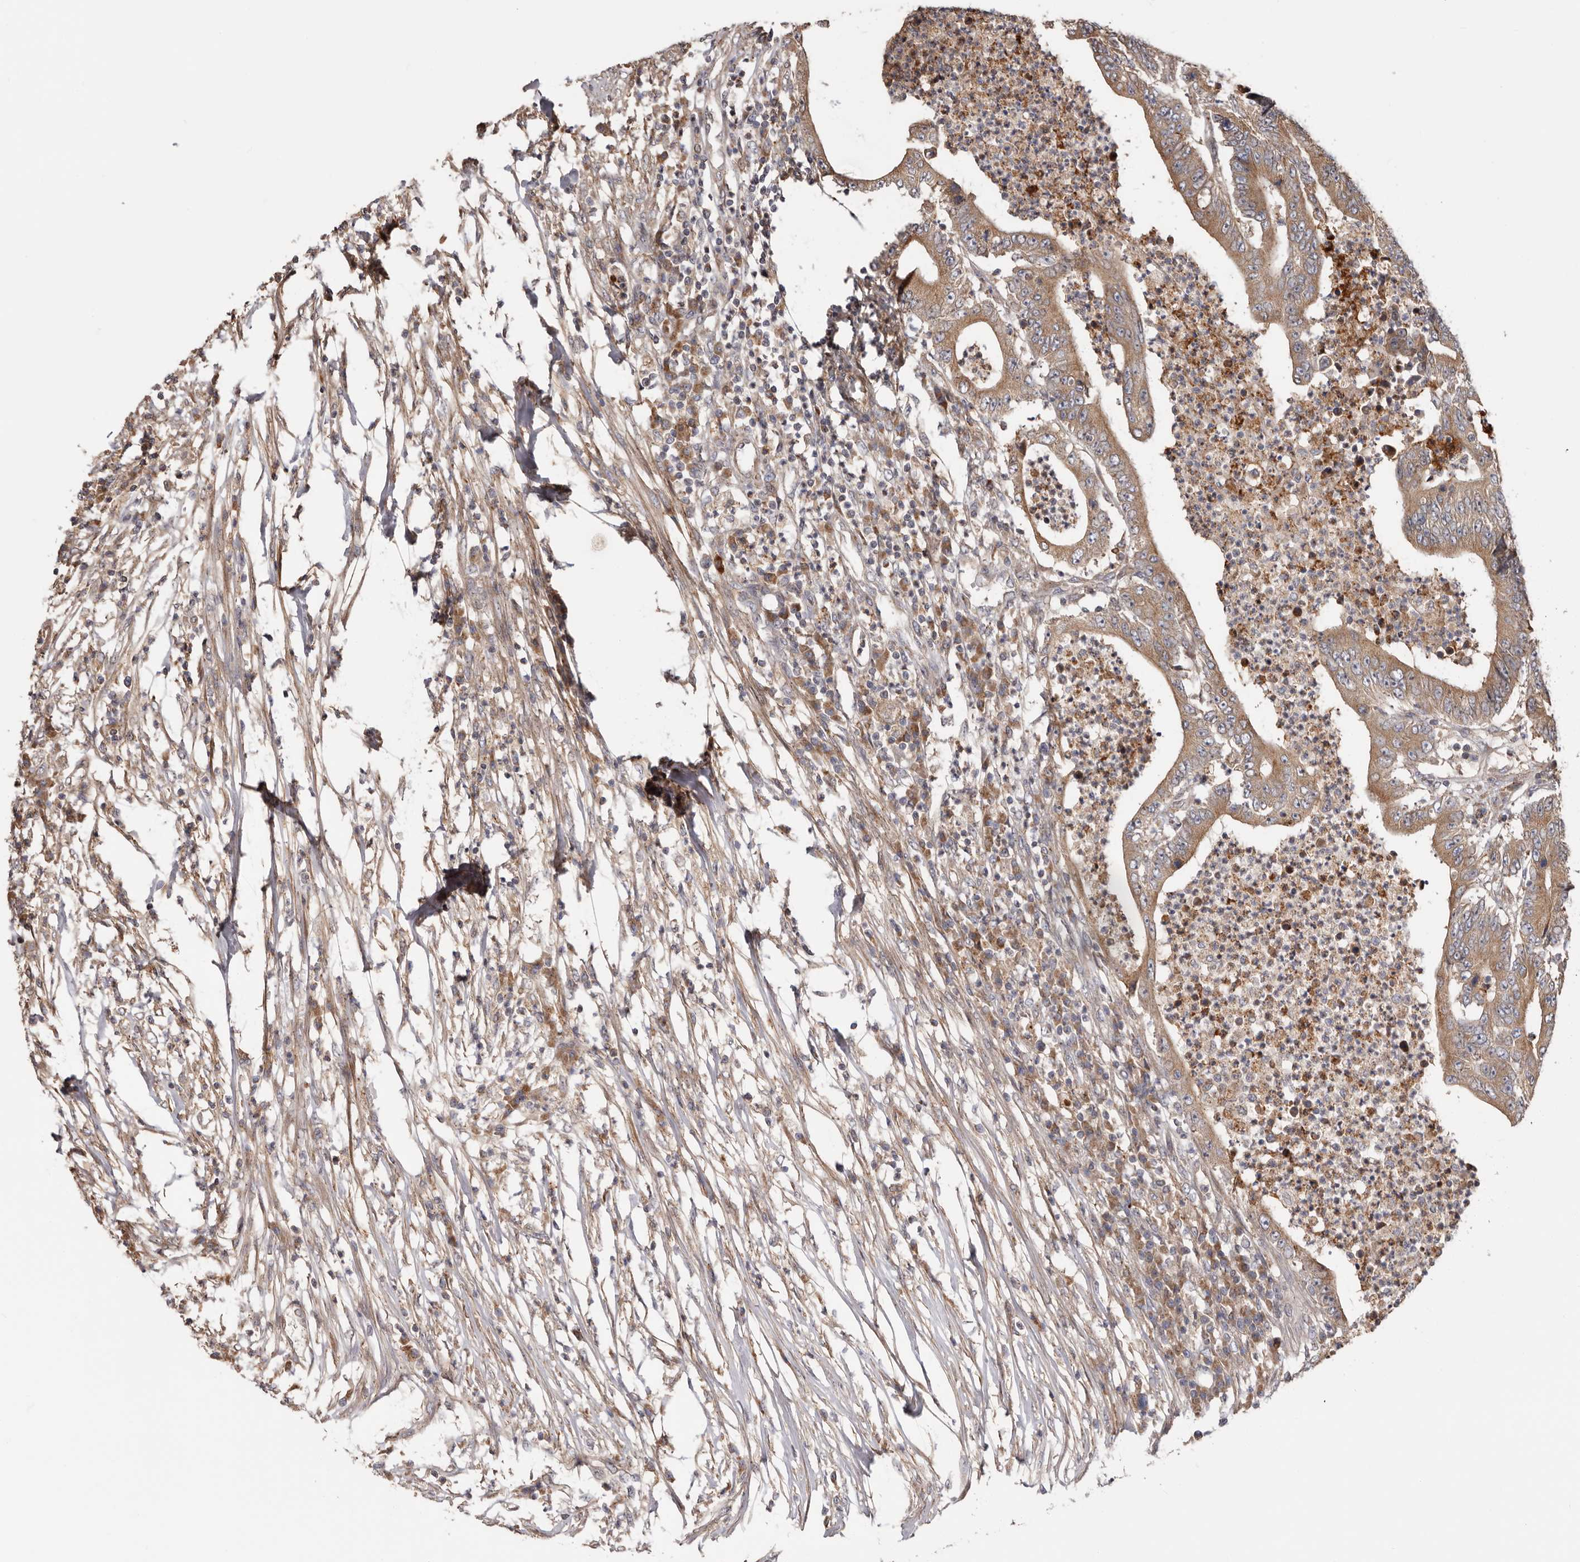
{"staining": {"intensity": "moderate", "quantity": ">75%", "location": "cytoplasmic/membranous"}, "tissue": "colorectal cancer", "cell_type": "Tumor cells", "image_type": "cancer", "snomed": [{"axis": "morphology", "description": "Adenocarcinoma, NOS"}, {"axis": "topography", "description": "Colon"}], "caption": "There is medium levels of moderate cytoplasmic/membranous staining in tumor cells of colorectal cancer, as demonstrated by immunohistochemical staining (brown color).", "gene": "TMUB1", "patient": {"sex": "male", "age": 83}}